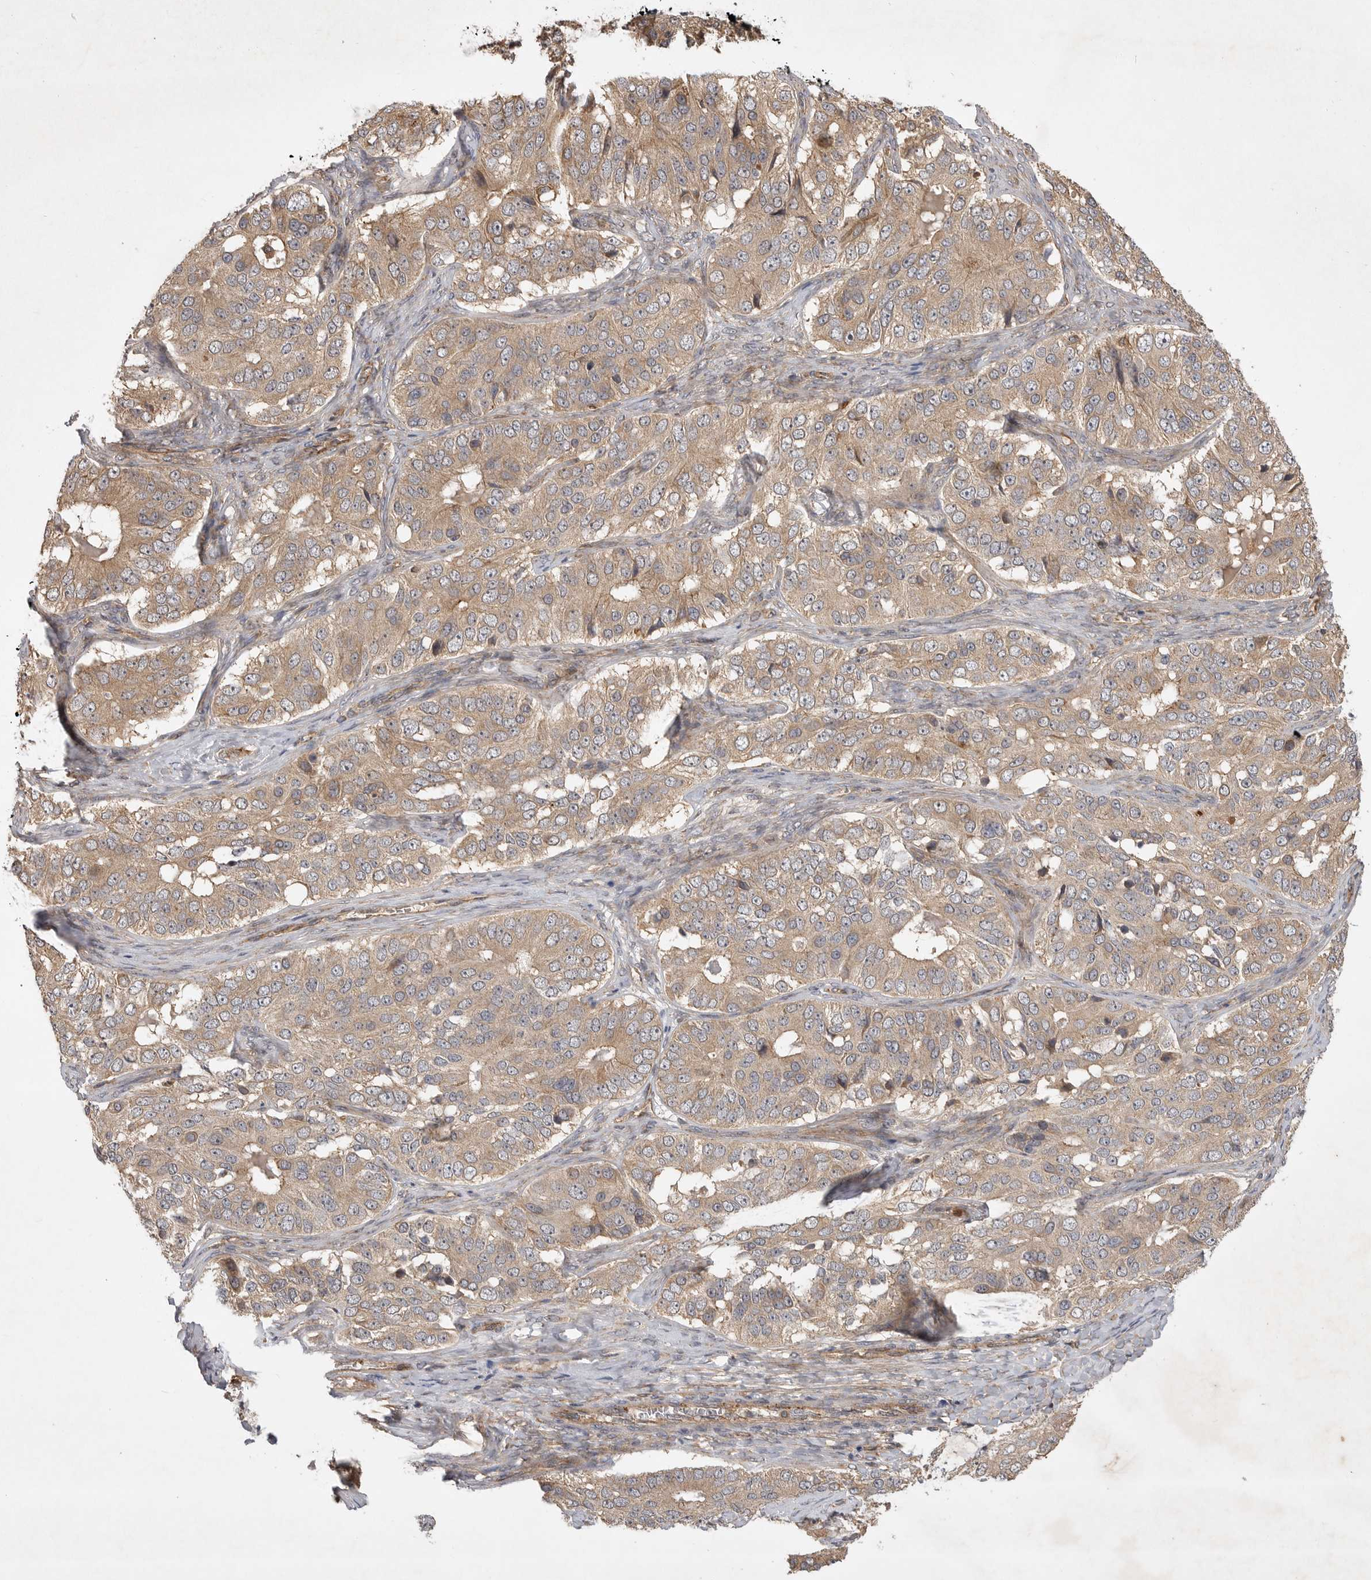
{"staining": {"intensity": "weak", "quantity": ">75%", "location": "cytoplasmic/membranous"}, "tissue": "ovarian cancer", "cell_type": "Tumor cells", "image_type": "cancer", "snomed": [{"axis": "morphology", "description": "Carcinoma, endometroid"}, {"axis": "topography", "description": "Ovary"}], "caption": "High-power microscopy captured an immunohistochemistry histopathology image of ovarian cancer (endometroid carcinoma), revealing weak cytoplasmic/membranous expression in about >75% of tumor cells.", "gene": "ZNF232", "patient": {"sex": "female", "age": 51}}